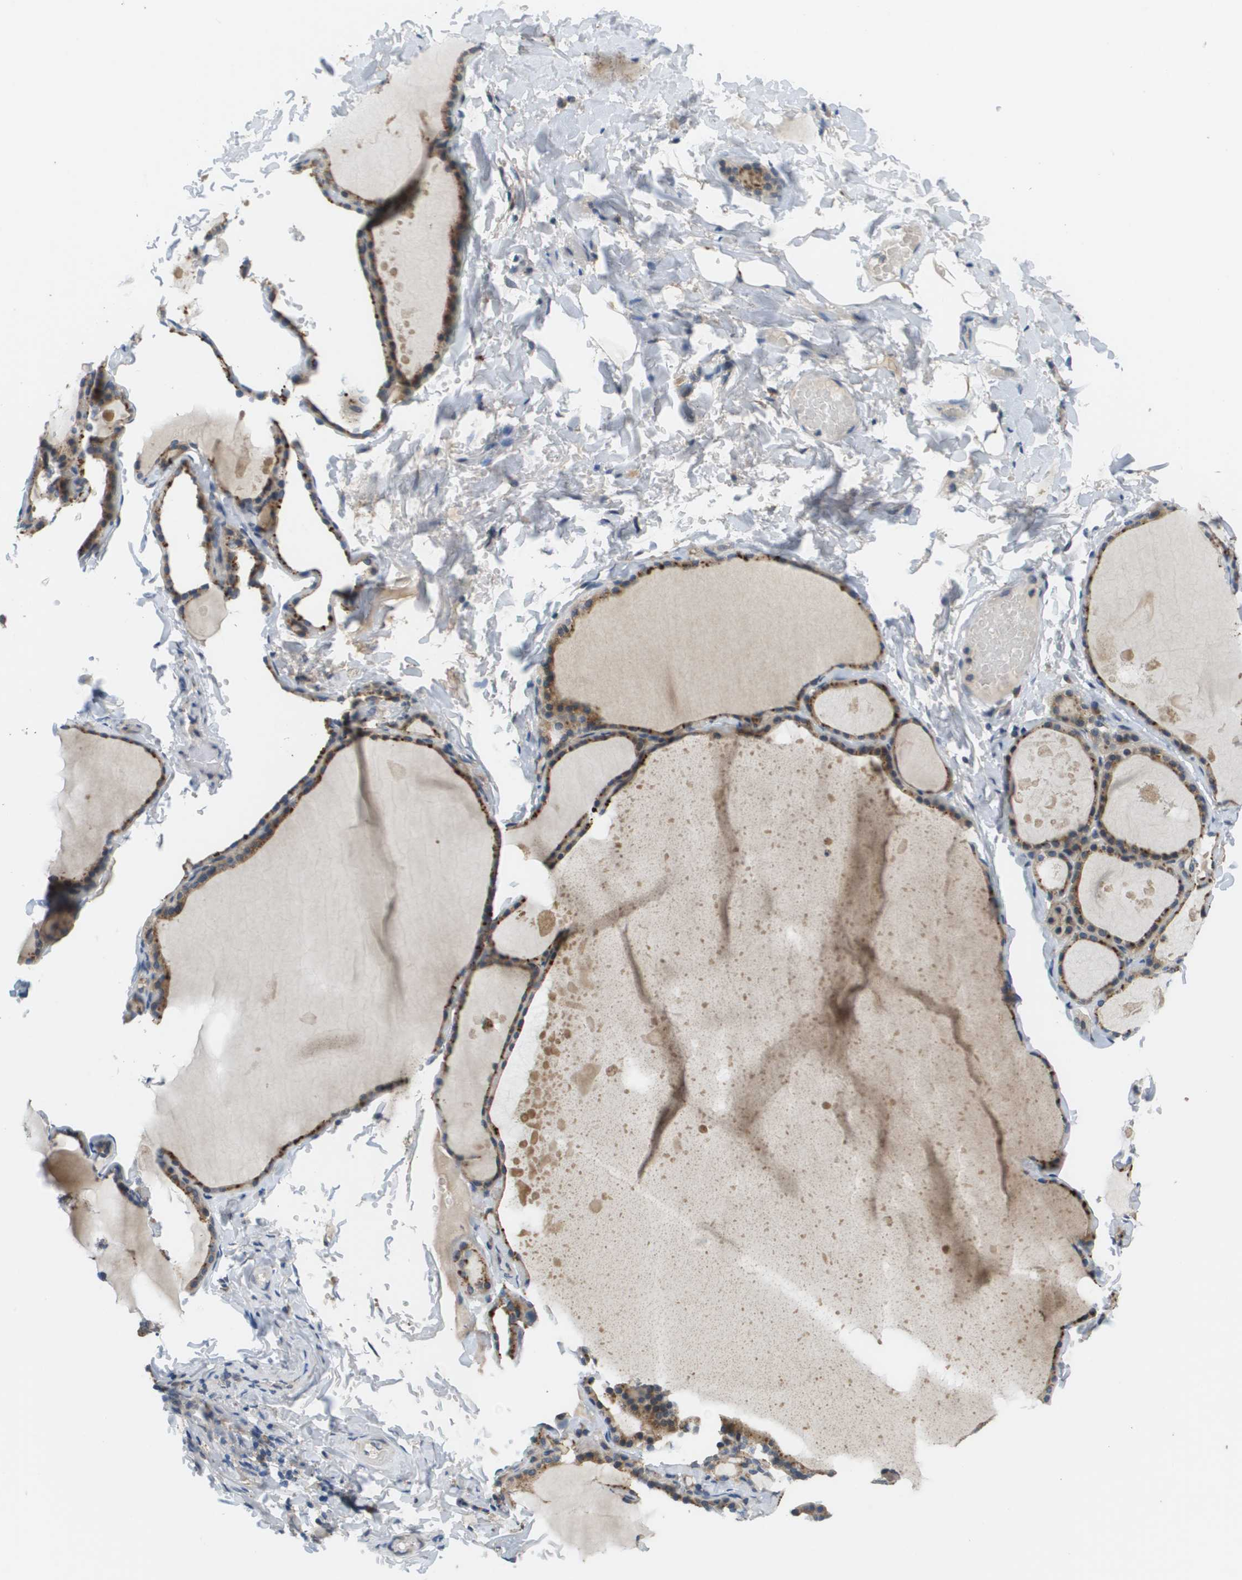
{"staining": {"intensity": "moderate", "quantity": ">75%", "location": "cytoplasmic/membranous"}, "tissue": "thyroid gland", "cell_type": "Glandular cells", "image_type": "normal", "snomed": [{"axis": "morphology", "description": "Normal tissue, NOS"}, {"axis": "topography", "description": "Thyroid gland"}], "caption": "Immunohistochemical staining of benign human thyroid gland displays medium levels of moderate cytoplasmic/membranous staining in approximately >75% of glandular cells.", "gene": "SLC25A20", "patient": {"sex": "male", "age": 56}}